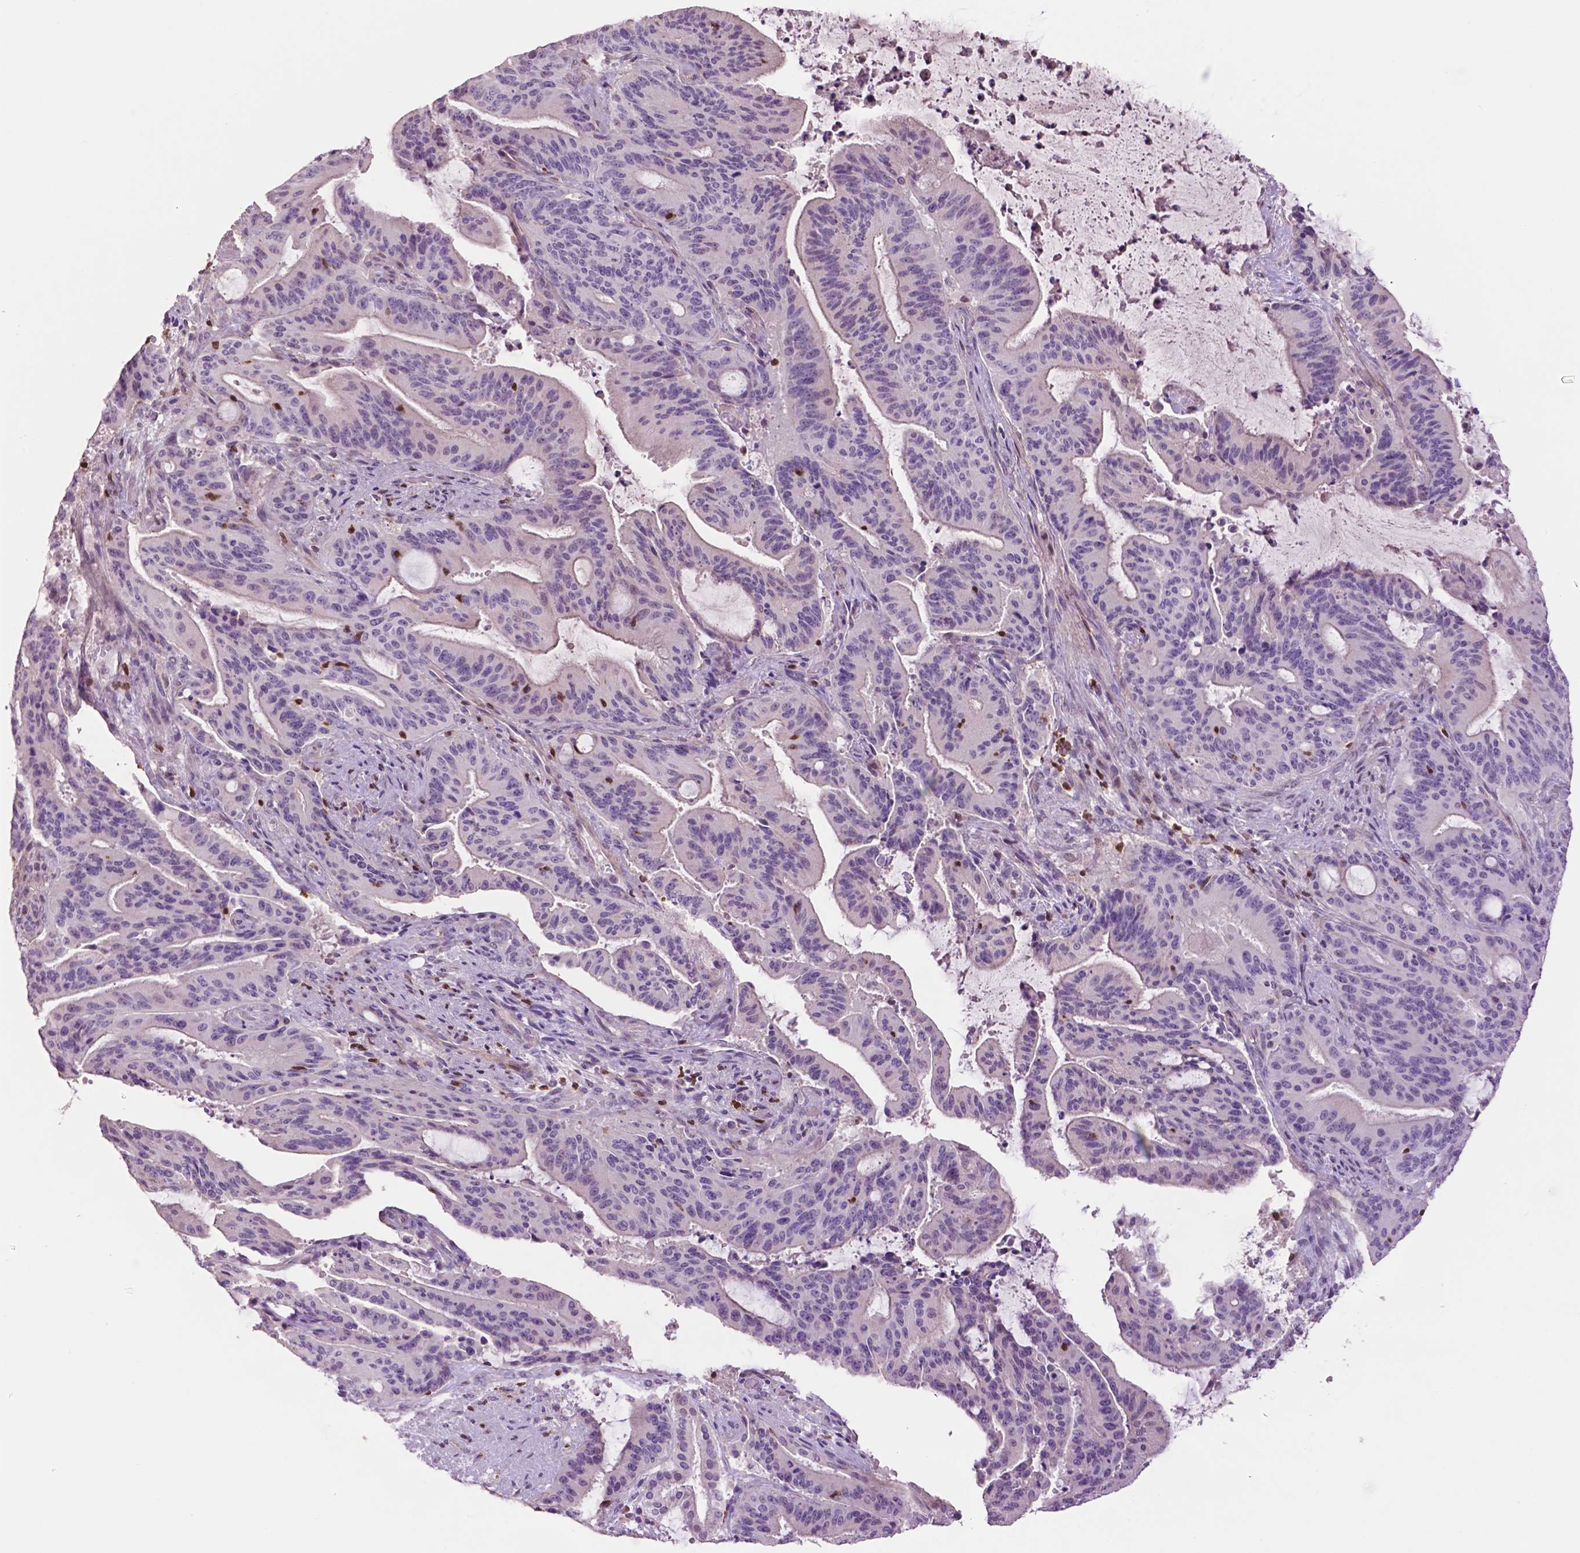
{"staining": {"intensity": "negative", "quantity": "none", "location": "none"}, "tissue": "liver cancer", "cell_type": "Tumor cells", "image_type": "cancer", "snomed": [{"axis": "morphology", "description": "Cholangiocarcinoma"}, {"axis": "topography", "description": "Liver"}], "caption": "Photomicrograph shows no protein staining in tumor cells of cholangiocarcinoma (liver) tissue.", "gene": "TBC1D10C", "patient": {"sex": "female", "age": 73}}